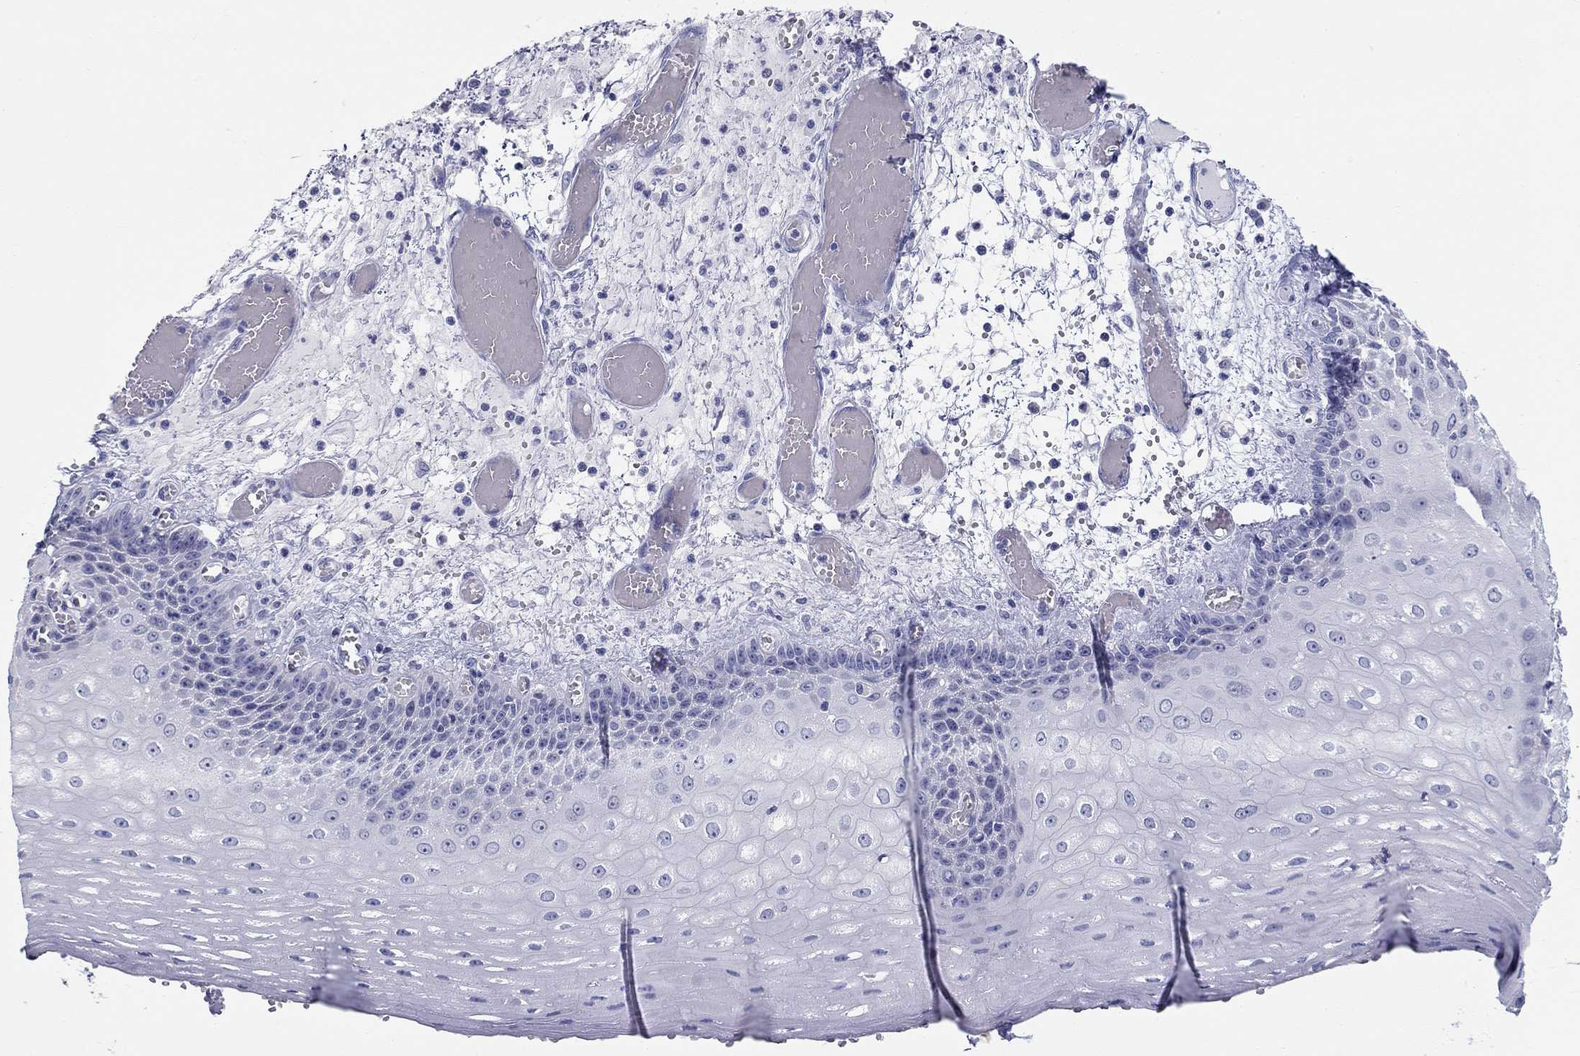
{"staining": {"intensity": "negative", "quantity": "none", "location": "none"}, "tissue": "esophagus", "cell_type": "Squamous epithelial cells", "image_type": "normal", "snomed": [{"axis": "morphology", "description": "Normal tissue, NOS"}, {"axis": "topography", "description": "Esophagus"}], "caption": "The IHC photomicrograph has no significant positivity in squamous epithelial cells of esophagus. (IHC, brightfield microscopy, high magnification).", "gene": "LAMP5", "patient": {"sex": "male", "age": 58}}